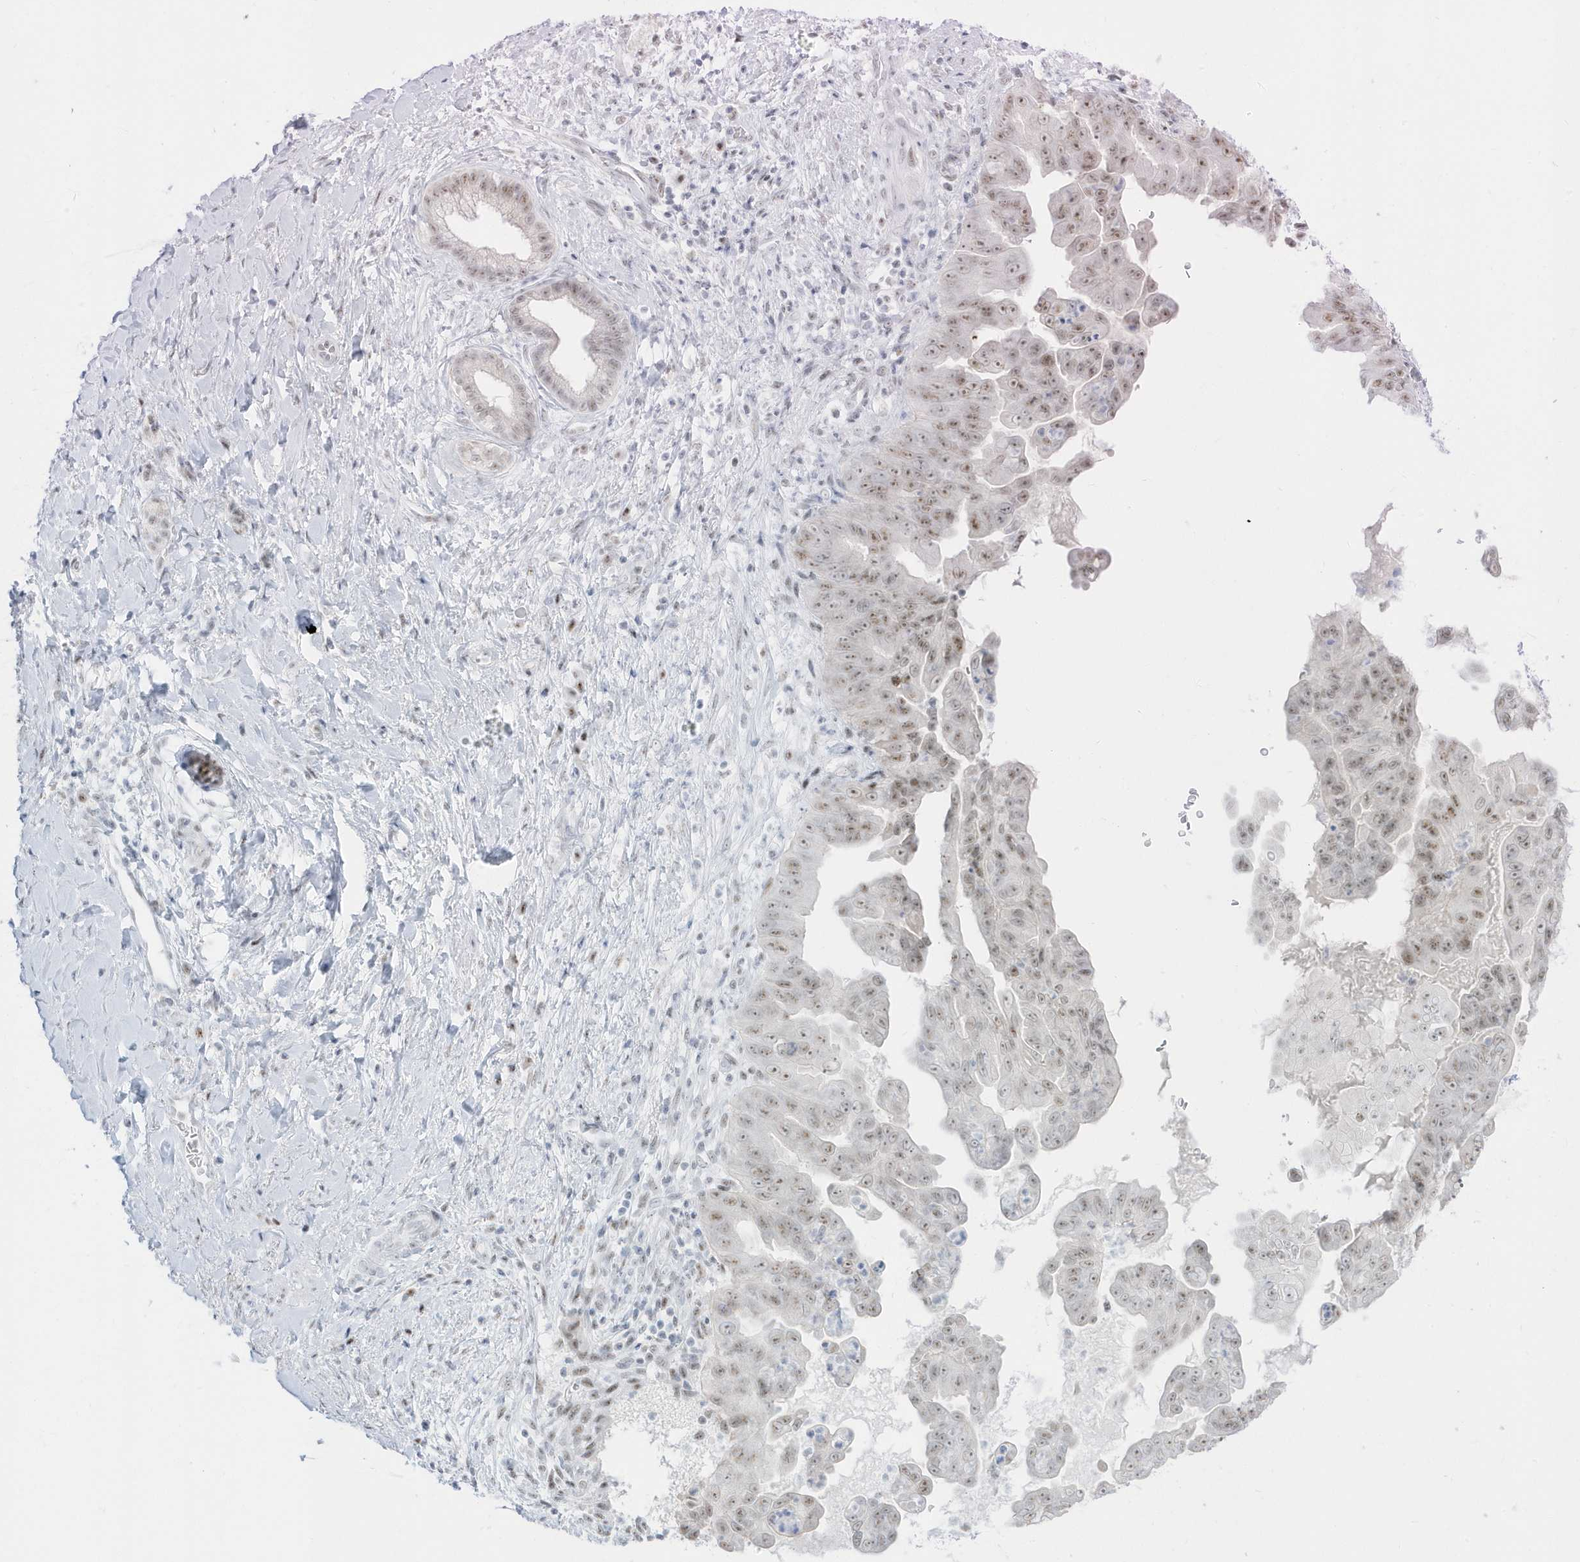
{"staining": {"intensity": "moderate", "quantity": ">75%", "location": "nuclear"}, "tissue": "pancreatic cancer", "cell_type": "Tumor cells", "image_type": "cancer", "snomed": [{"axis": "morphology", "description": "Adenocarcinoma, NOS"}, {"axis": "topography", "description": "Pancreas"}], "caption": "Adenocarcinoma (pancreatic) stained with a protein marker shows moderate staining in tumor cells.", "gene": "PLEKHN1", "patient": {"sex": "female", "age": 78}}